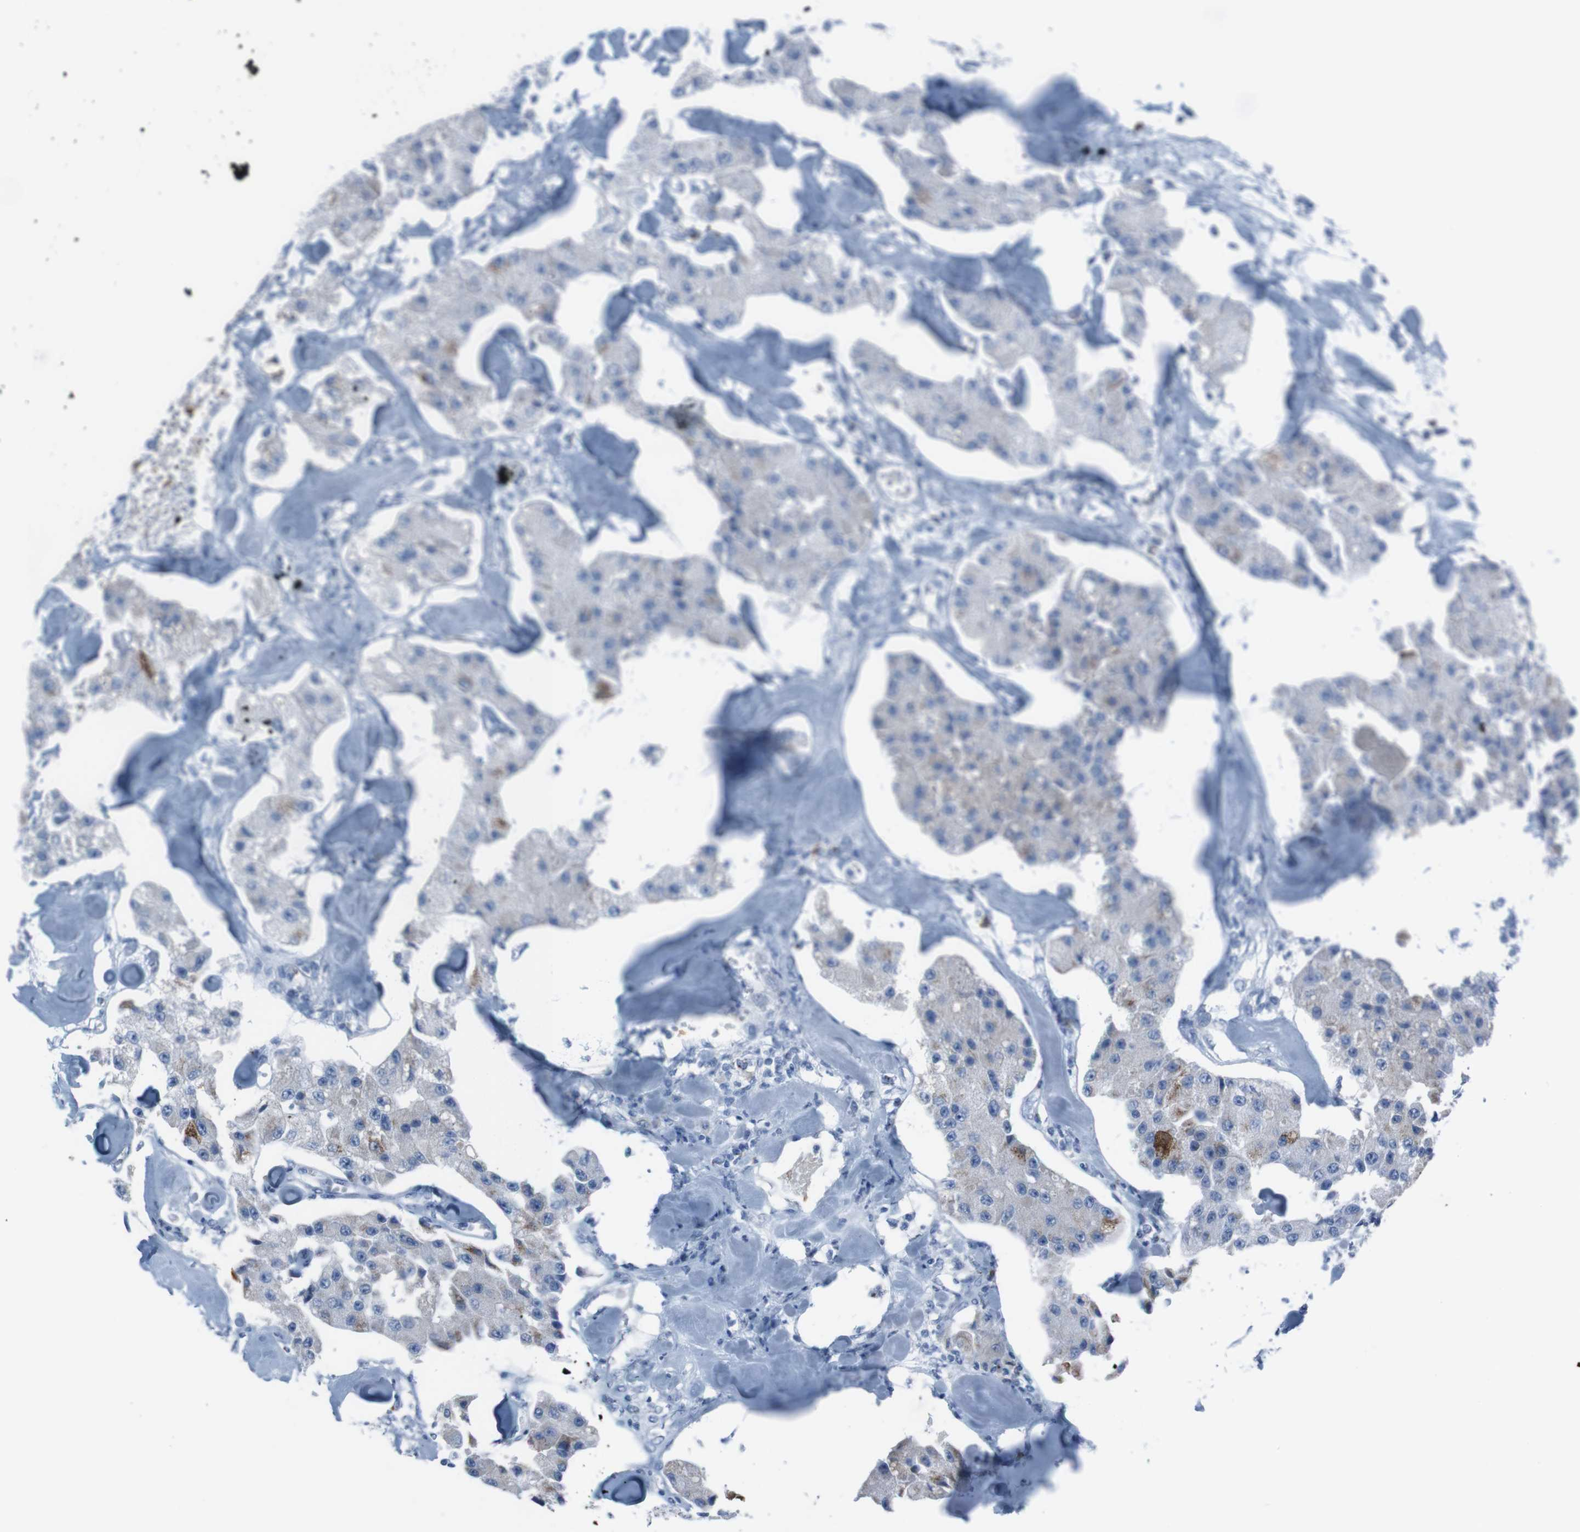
{"staining": {"intensity": "moderate", "quantity": "<25%", "location": "cytoplasmic/membranous"}, "tissue": "carcinoid", "cell_type": "Tumor cells", "image_type": "cancer", "snomed": [{"axis": "morphology", "description": "Carcinoid, malignant, NOS"}, {"axis": "topography", "description": "Pancreas"}], "caption": "Immunohistochemistry (IHC) (DAB (3,3'-diaminobenzidine)) staining of carcinoid shows moderate cytoplasmic/membranous protein staining in about <25% of tumor cells.", "gene": "ST6GAL1", "patient": {"sex": "male", "age": 41}}